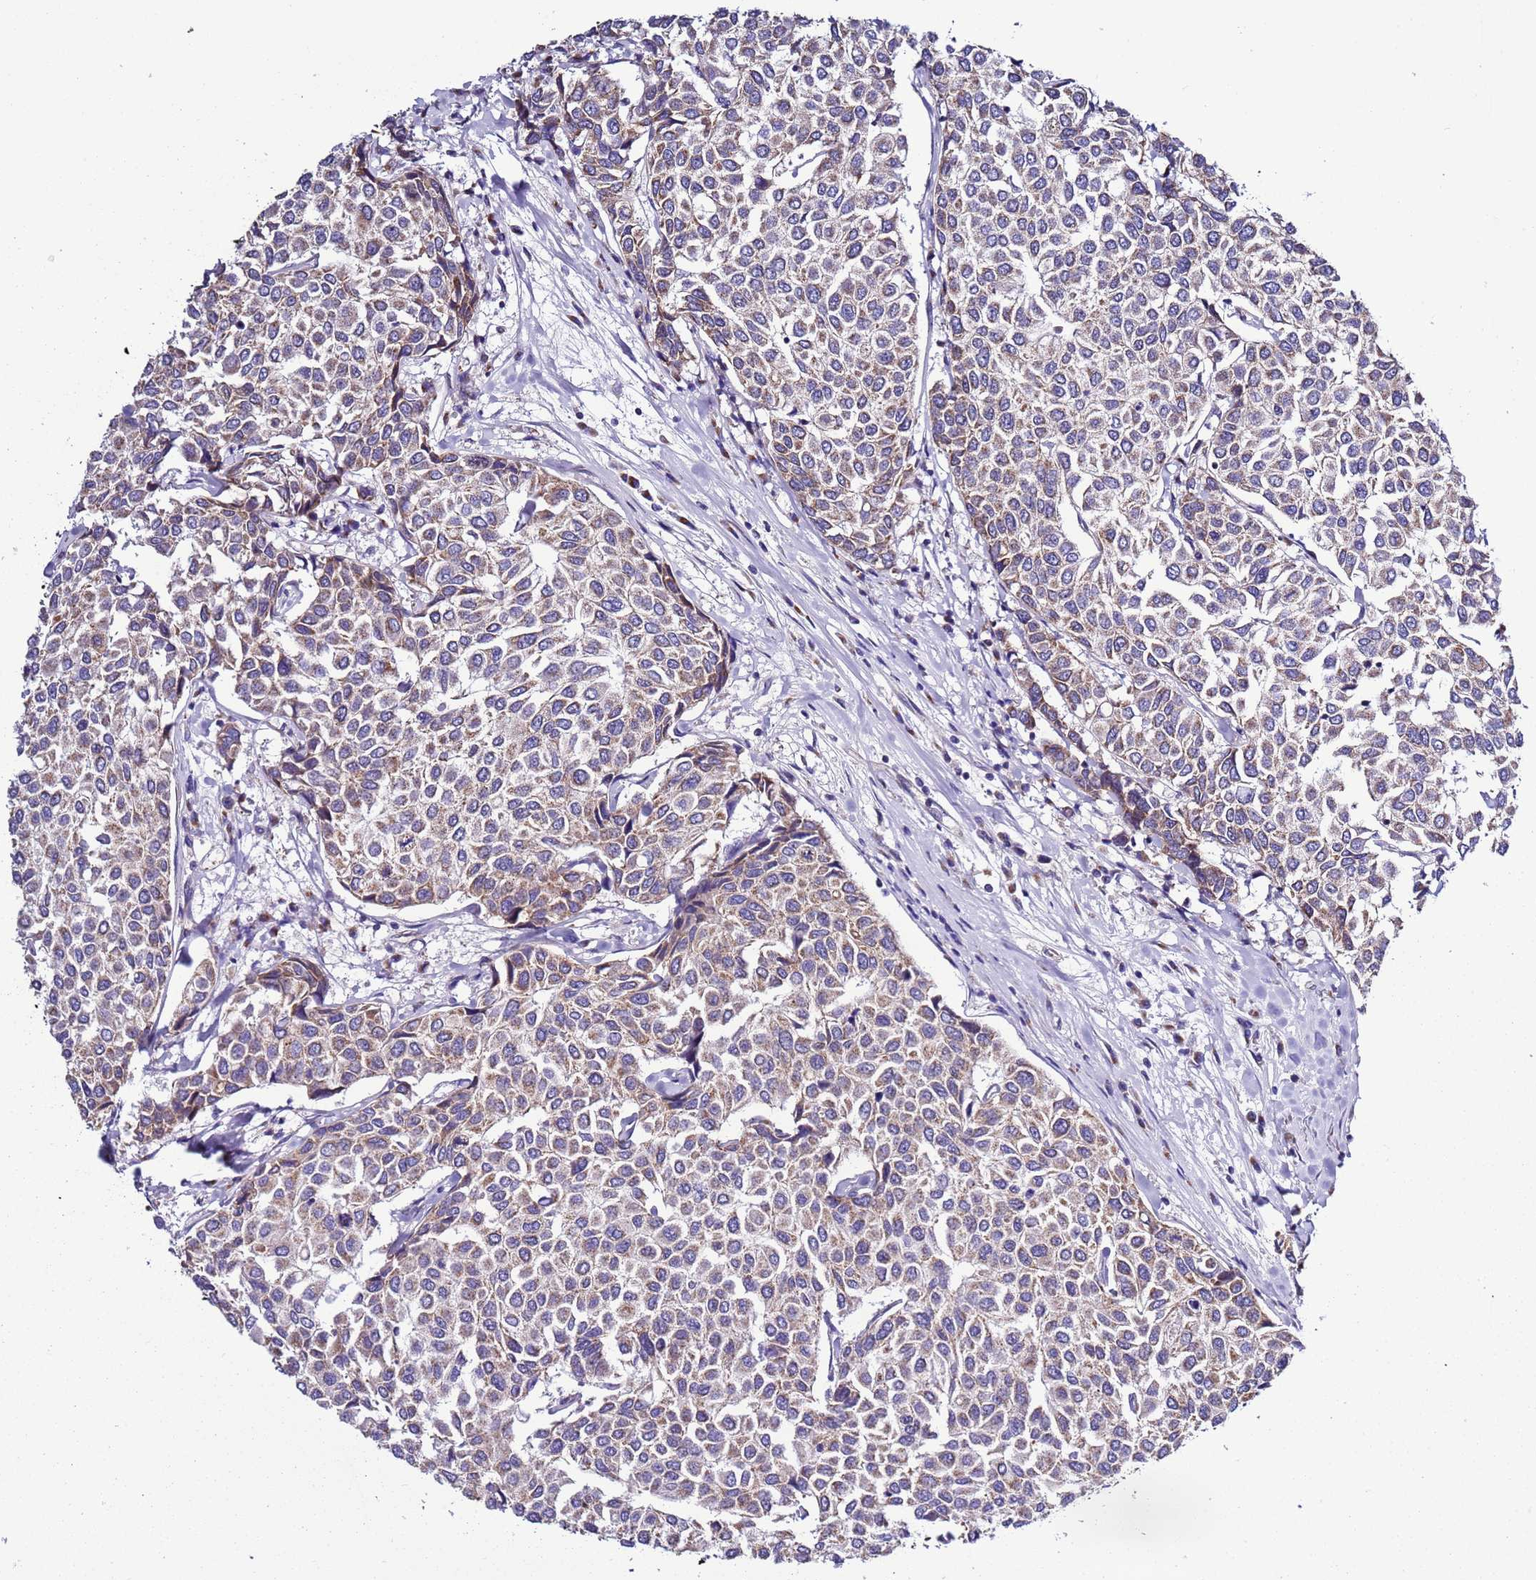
{"staining": {"intensity": "weak", "quantity": ">75%", "location": "cytoplasmic/membranous"}, "tissue": "breast cancer", "cell_type": "Tumor cells", "image_type": "cancer", "snomed": [{"axis": "morphology", "description": "Duct carcinoma"}, {"axis": "topography", "description": "Breast"}], "caption": "A photomicrograph of human breast cancer (invasive ductal carcinoma) stained for a protein exhibits weak cytoplasmic/membranous brown staining in tumor cells.", "gene": "AHI1", "patient": {"sex": "female", "age": 55}}